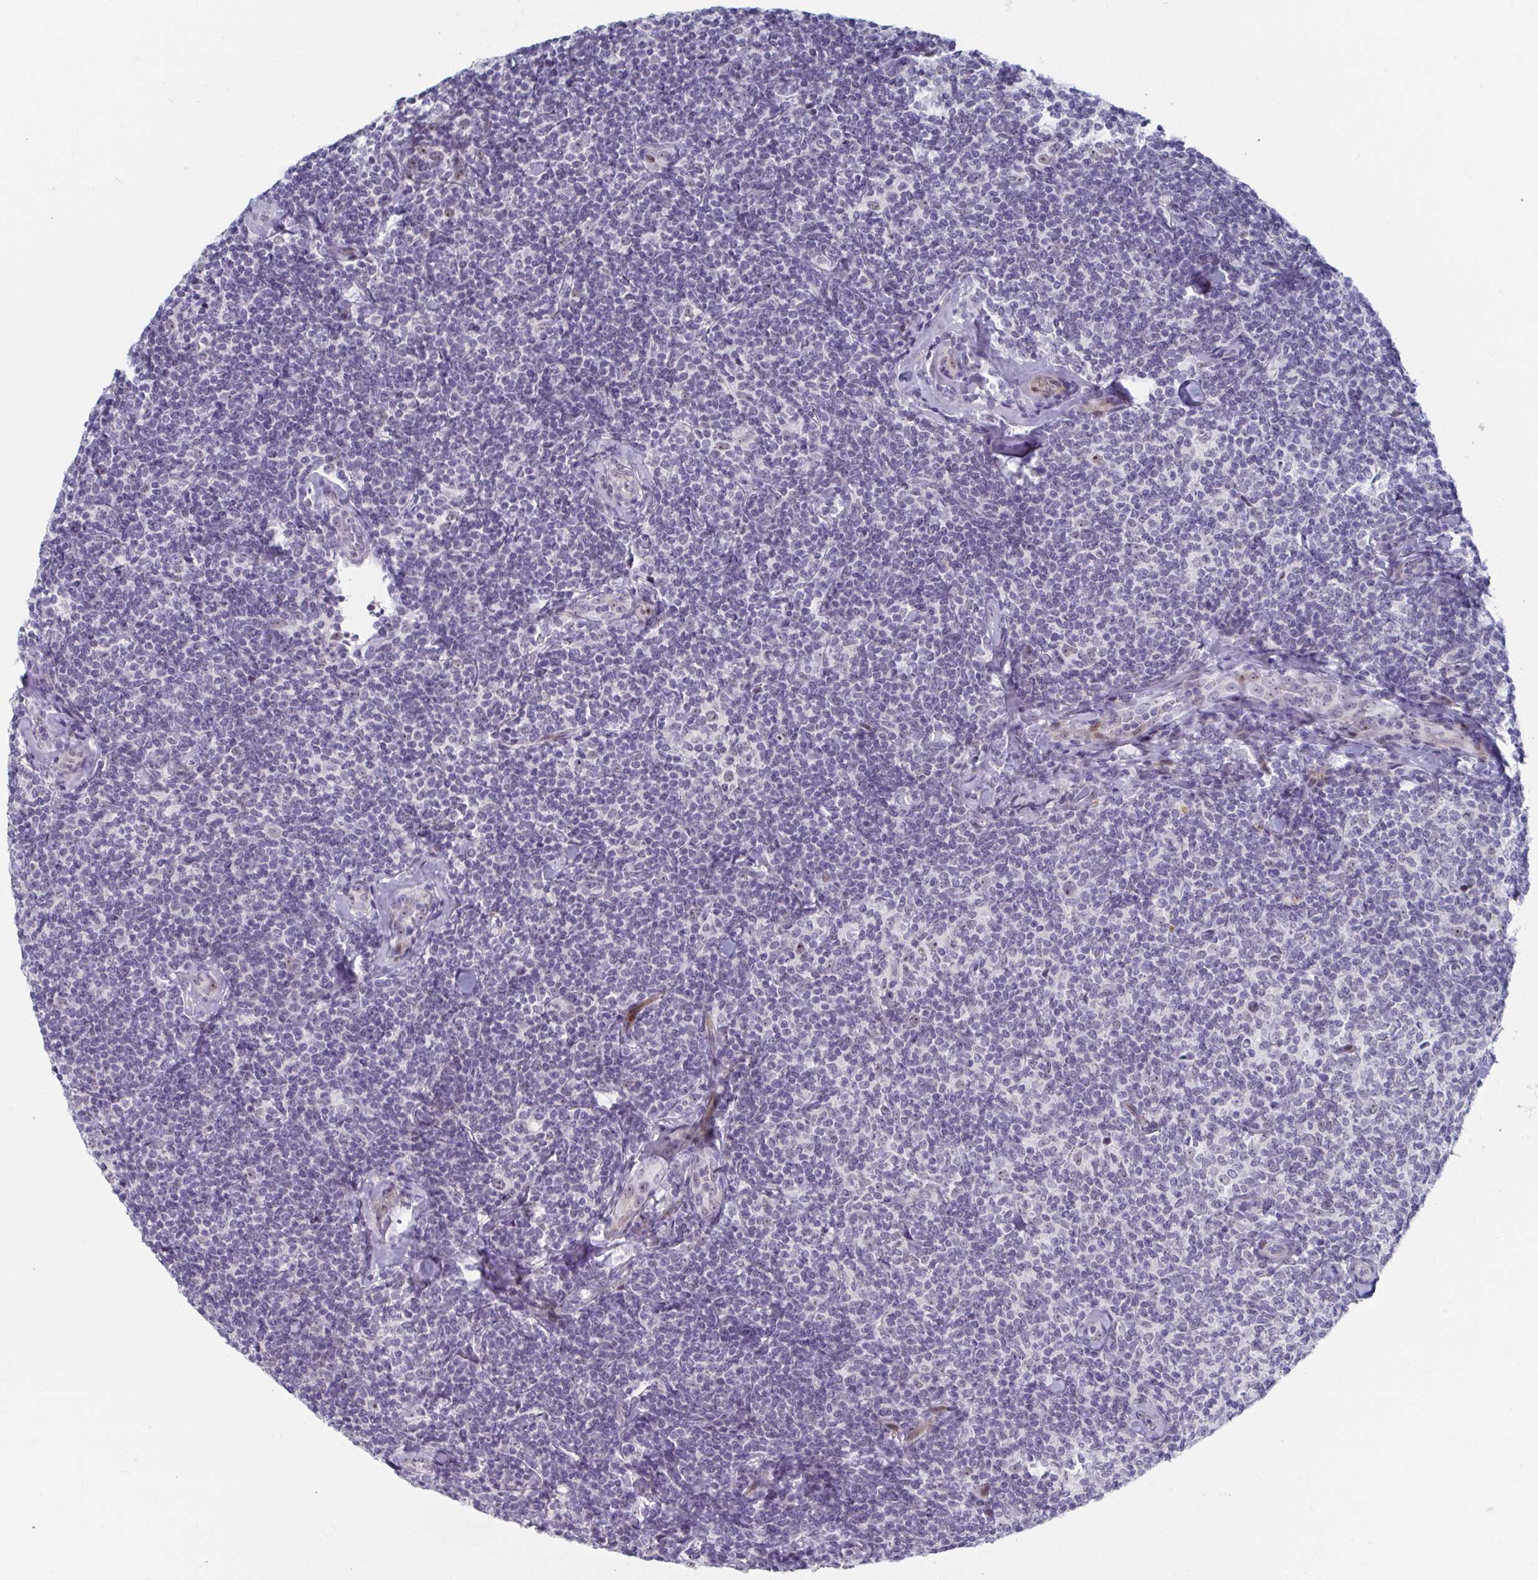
{"staining": {"intensity": "negative", "quantity": "none", "location": "none"}, "tissue": "lymphoma", "cell_type": "Tumor cells", "image_type": "cancer", "snomed": [{"axis": "morphology", "description": "Malignant lymphoma, non-Hodgkin's type, Low grade"}, {"axis": "topography", "description": "Lymph node"}], "caption": "Image shows no protein positivity in tumor cells of malignant lymphoma, non-Hodgkin's type (low-grade) tissue.", "gene": "NR1H2", "patient": {"sex": "female", "age": 56}}